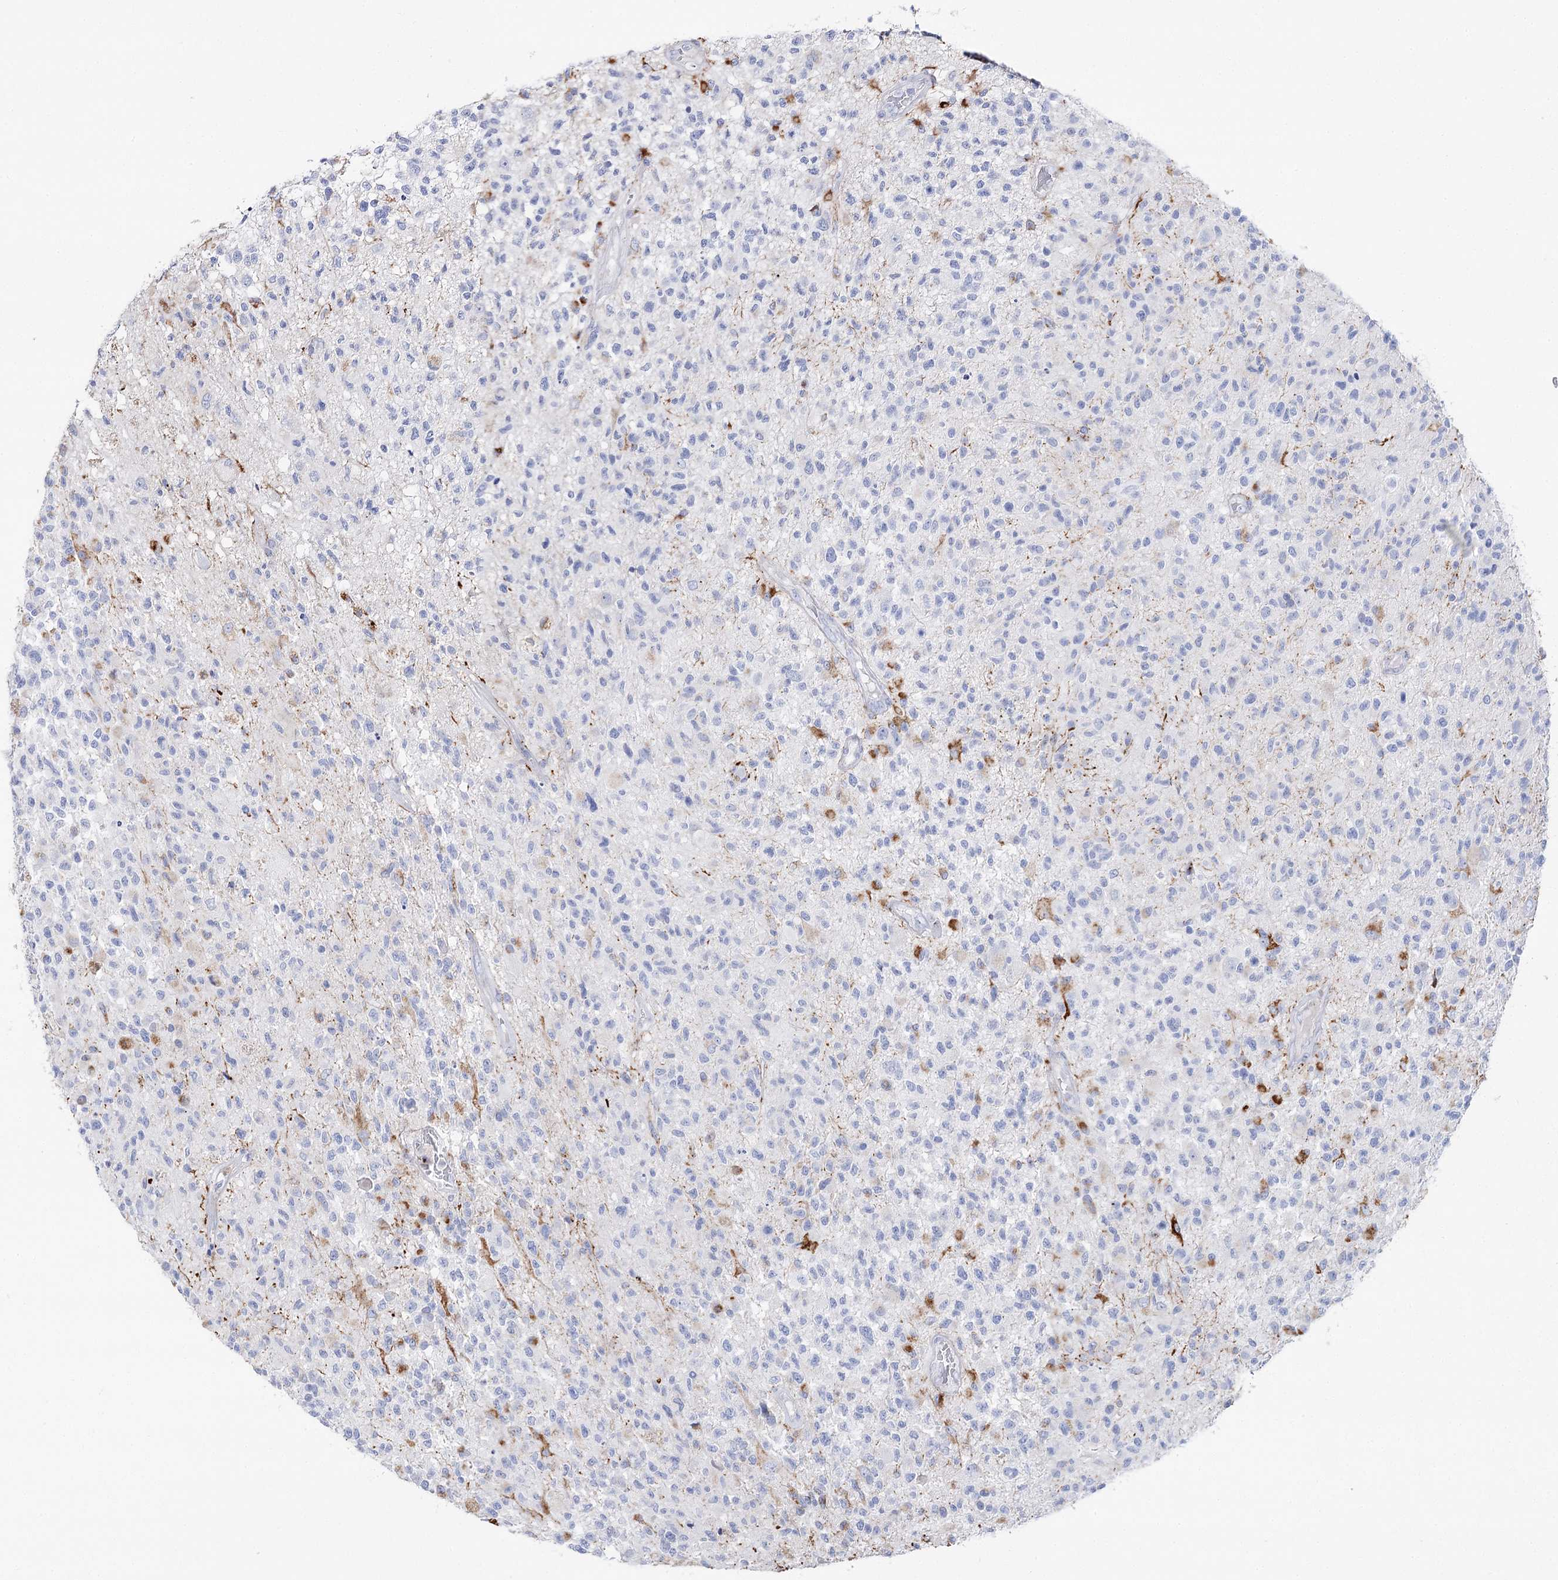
{"staining": {"intensity": "negative", "quantity": "none", "location": "none"}, "tissue": "glioma", "cell_type": "Tumor cells", "image_type": "cancer", "snomed": [{"axis": "morphology", "description": "Glioma, malignant, High grade"}, {"axis": "morphology", "description": "Glioblastoma, NOS"}, {"axis": "topography", "description": "Brain"}], "caption": "This is an immunohistochemistry (IHC) histopathology image of human malignant glioma (high-grade). There is no expression in tumor cells.", "gene": "SLC3A1", "patient": {"sex": "male", "age": 60}}